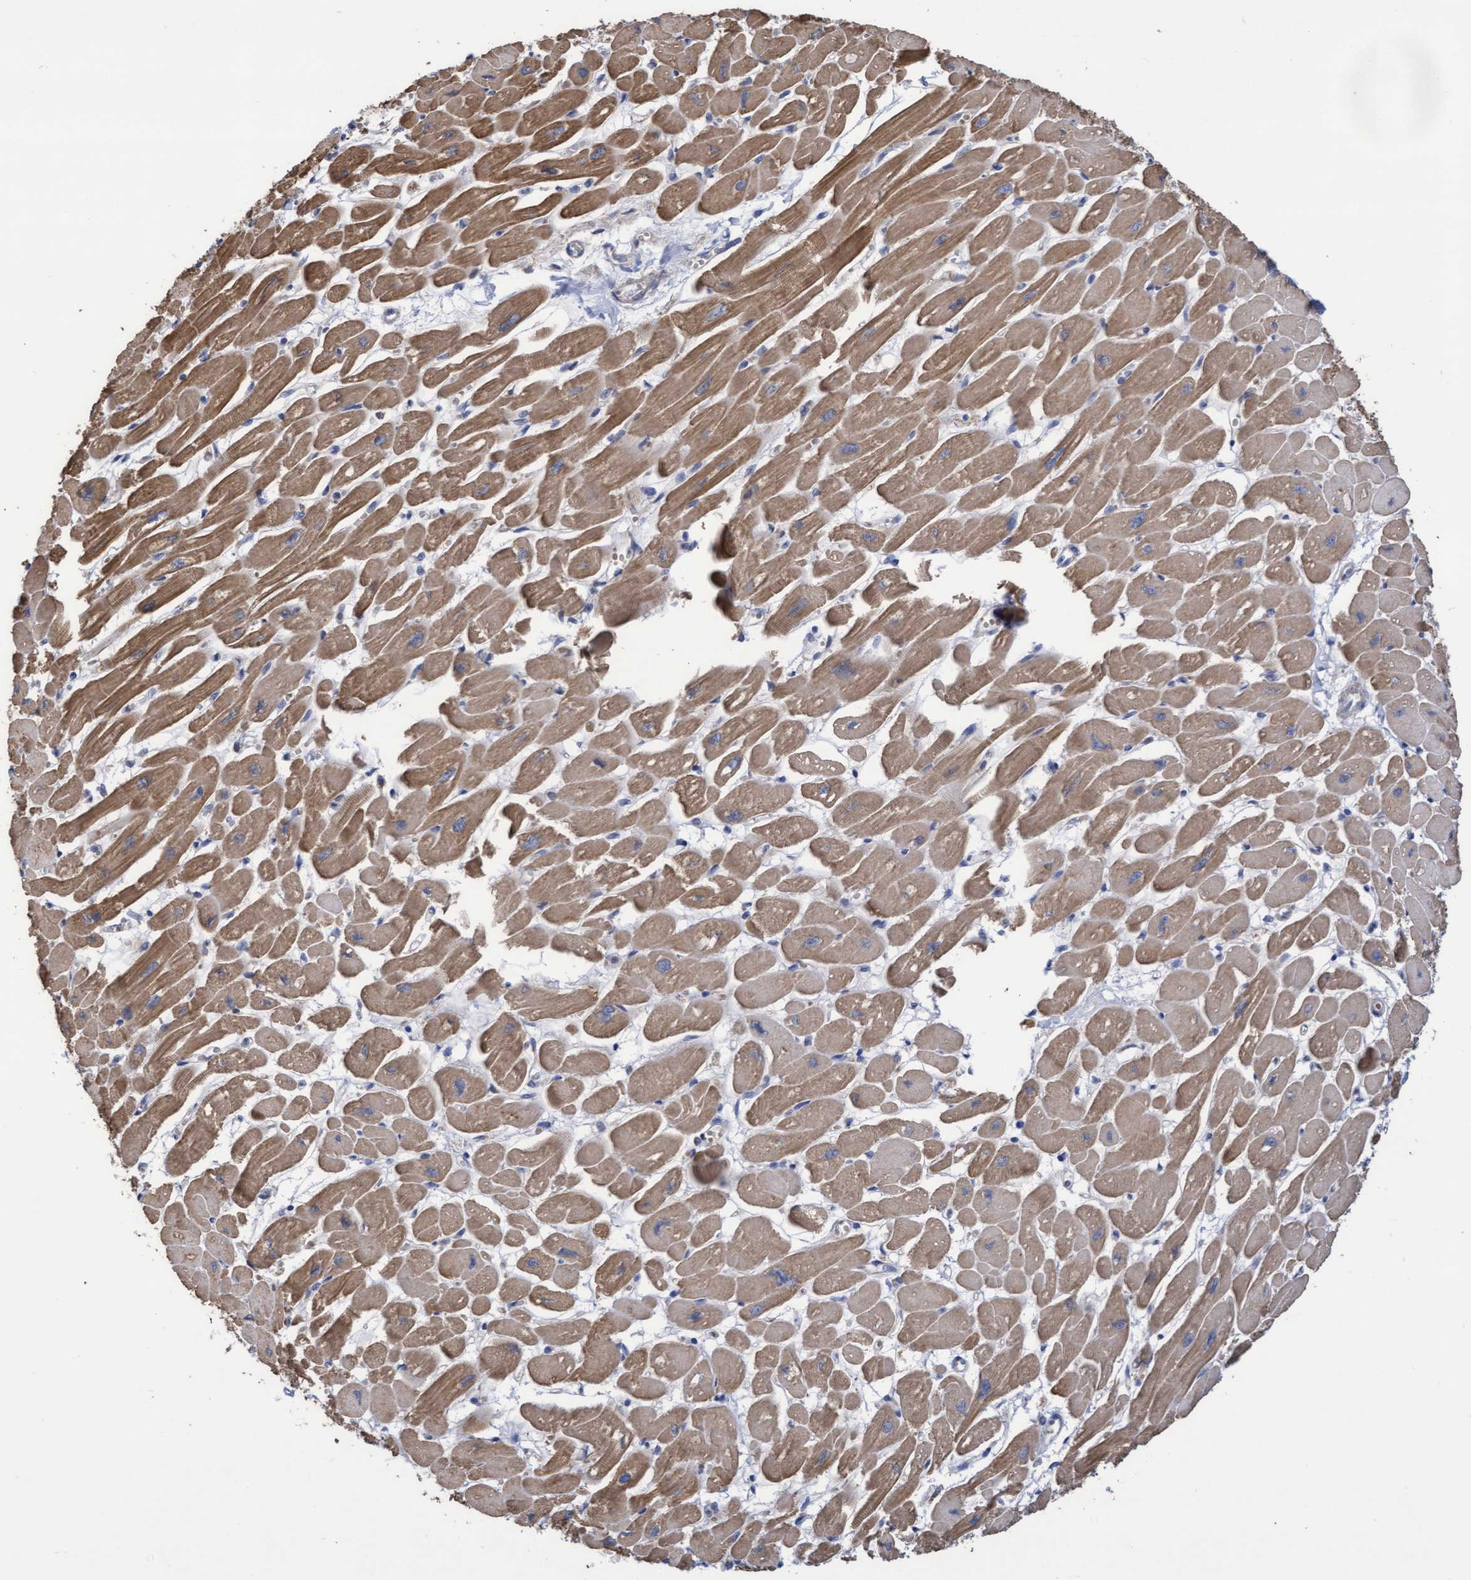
{"staining": {"intensity": "moderate", "quantity": ">75%", "location": "cytoplasmic/membranous"}, "tissue": "heart muscle", "cell_type": "Cardiomyocytes", "image_type": "normal", "snomed": [{"axis": "morphology", "description": "Normal tissue, NOS"}, {"axis": "topography", "description": "Heart"}], "caption": "Normal heart muscle was stained to show a protein in brown. There is medium levels of moderate cytoplasmic/membranous expression in approximately >75% of cardiomyocytes.", "gene": "COBL", "patient": {"sex": "female", "age": 54}}